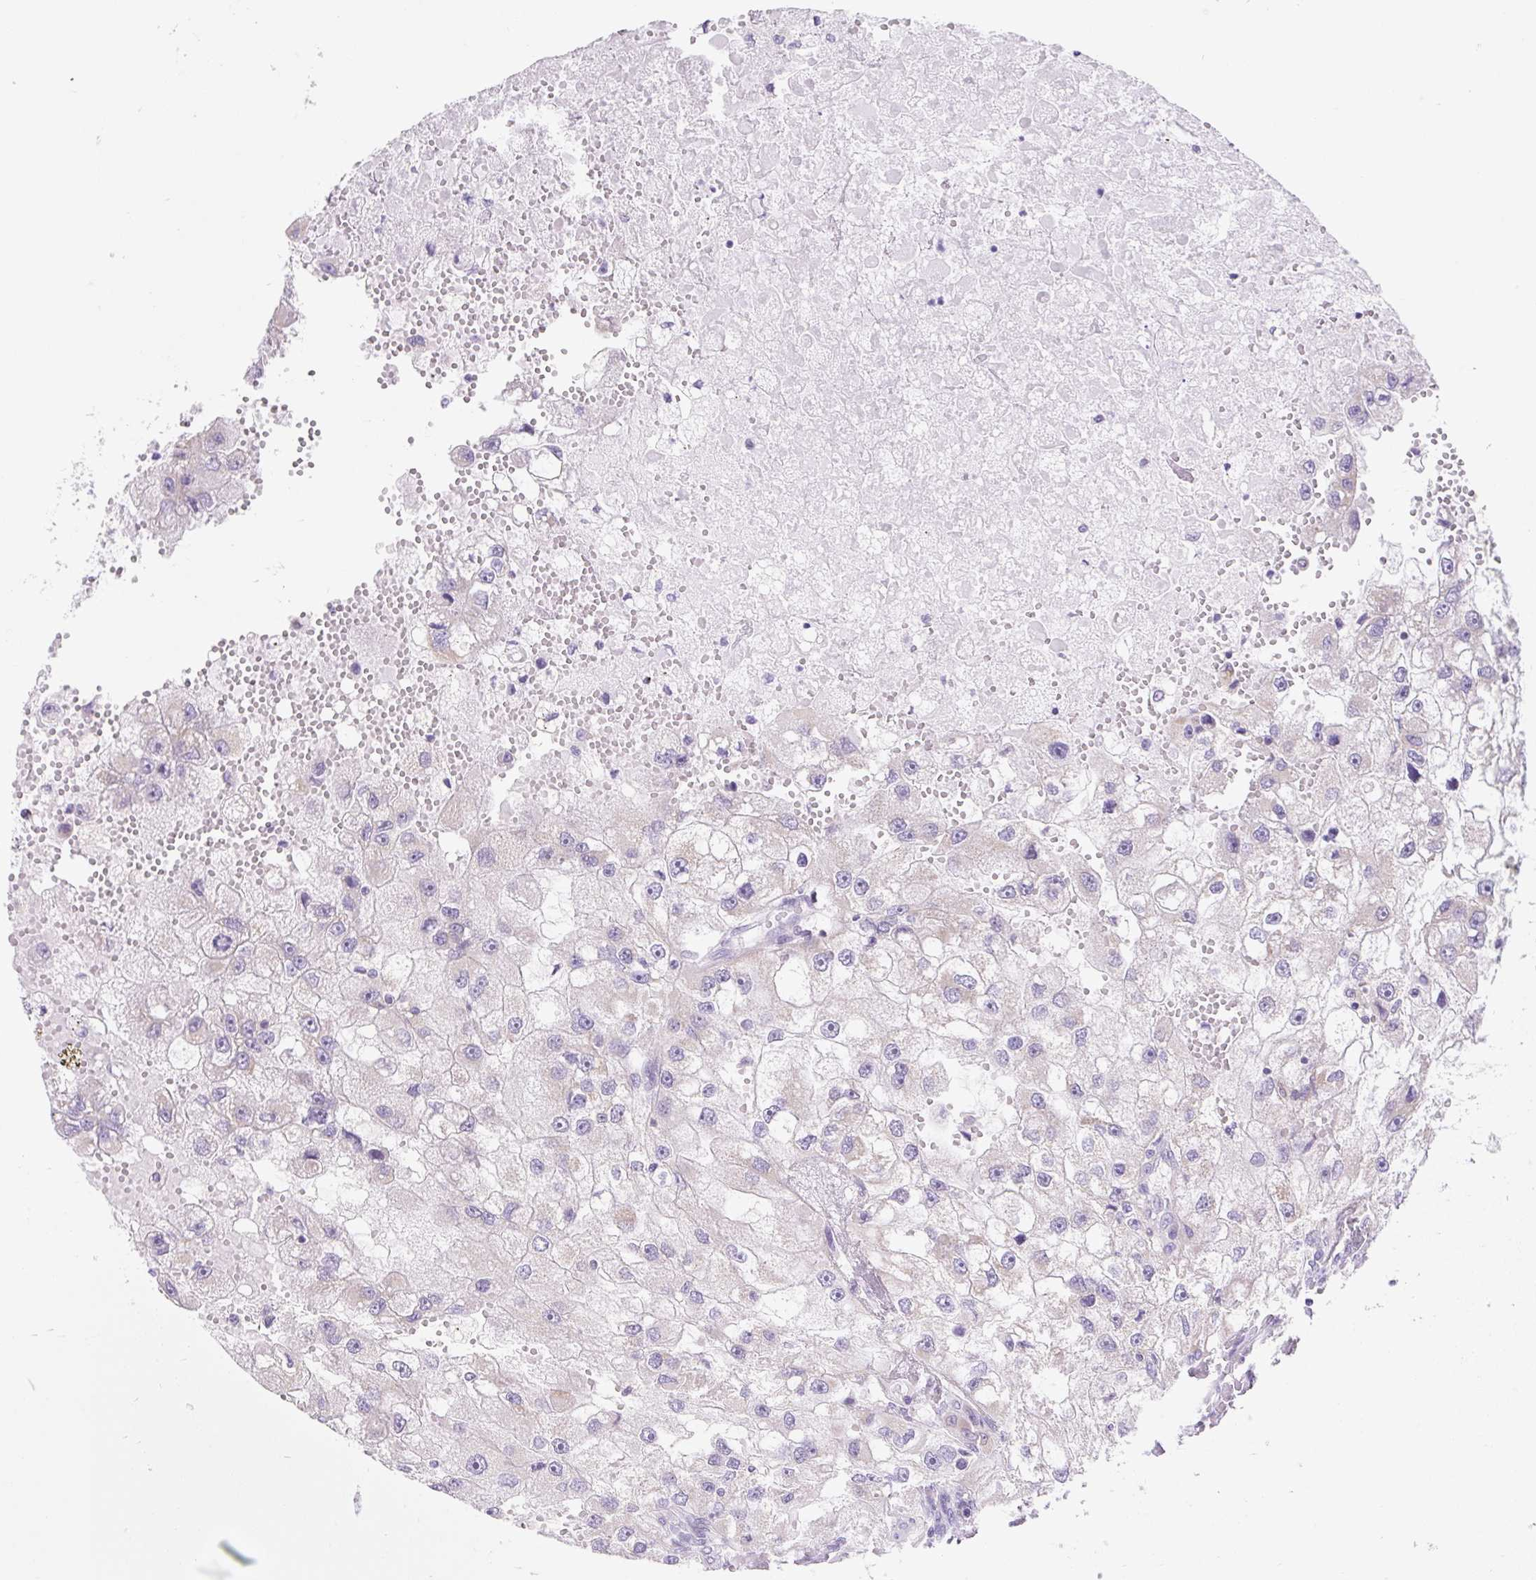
{"staining": {"intensity": "negative", "quantity": "none", "location": "none"}, "tissue": "renal cancer", "cell_type": "Tumor cells", "image_type": "cancer", "snomed": [{"axis": "morphology", "description": "Adenocarcinoma, NOS"}, {"axis": "topography", "description": "Kidney"}], "caption": "This is an immunohistochemistry (IHC) micrograph of human renal cancer (adenocarcinoma). There is no positivity in tumor cells.", "gene": "ITPK1", "patient": {"sex": "male", "age": 63}}